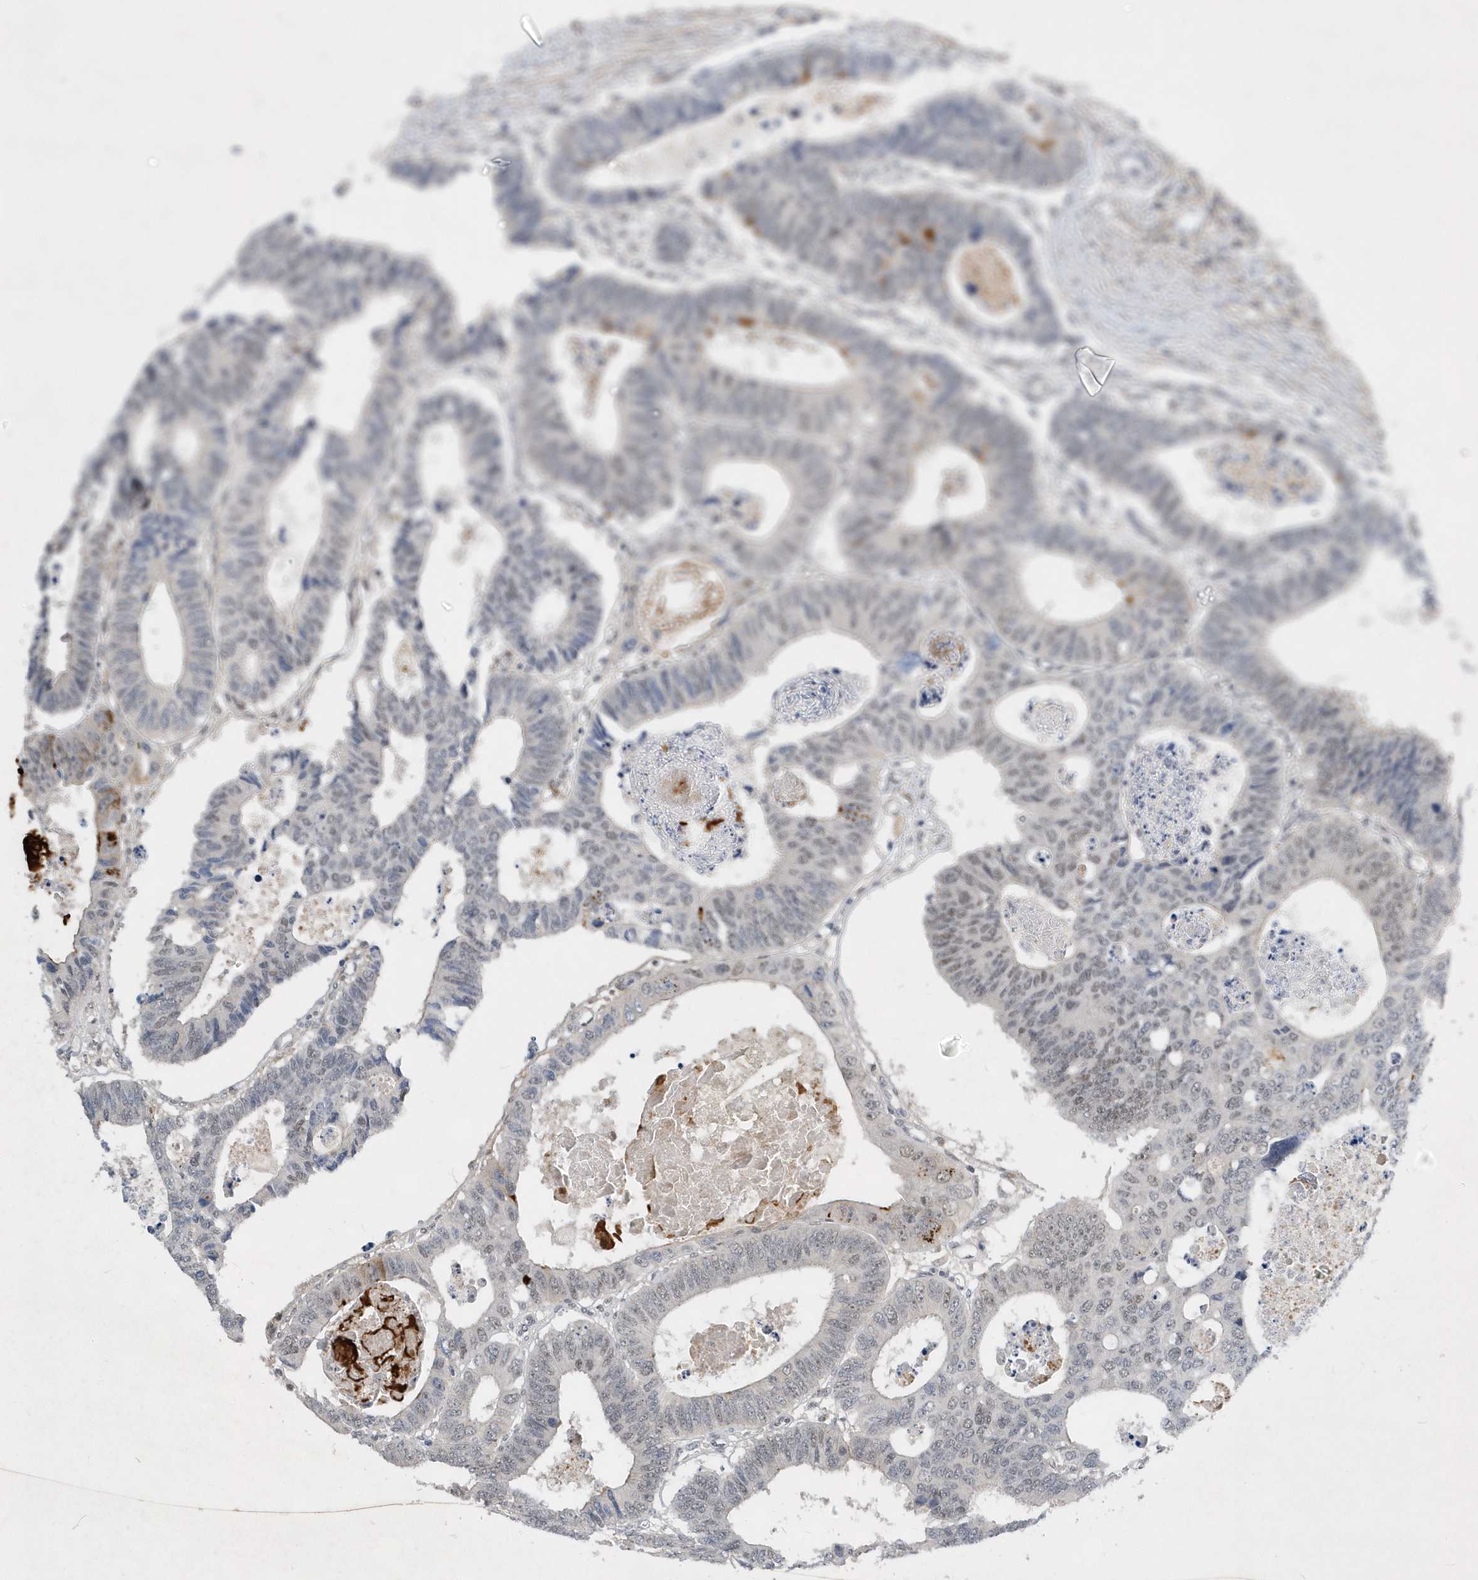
{"staining": {"intensity": "negative", "quantity": "none", "location": "none"}, "tissue": "colorectal cancer", "cell_type": "Tumor cells", "image_type": "cancer", "snomed": [{"axis": "morphology", "description": "Adenocarcinoma, NOS"}, {"axis": "topography", "description": "Rectum"}], "caption": "A micrograph of colorectal adenocarcinoma stained for a protein shows no brown staining in tumor cells.", "gene": "FAM217A", "patient": {"sex": "male", "age": 84}}